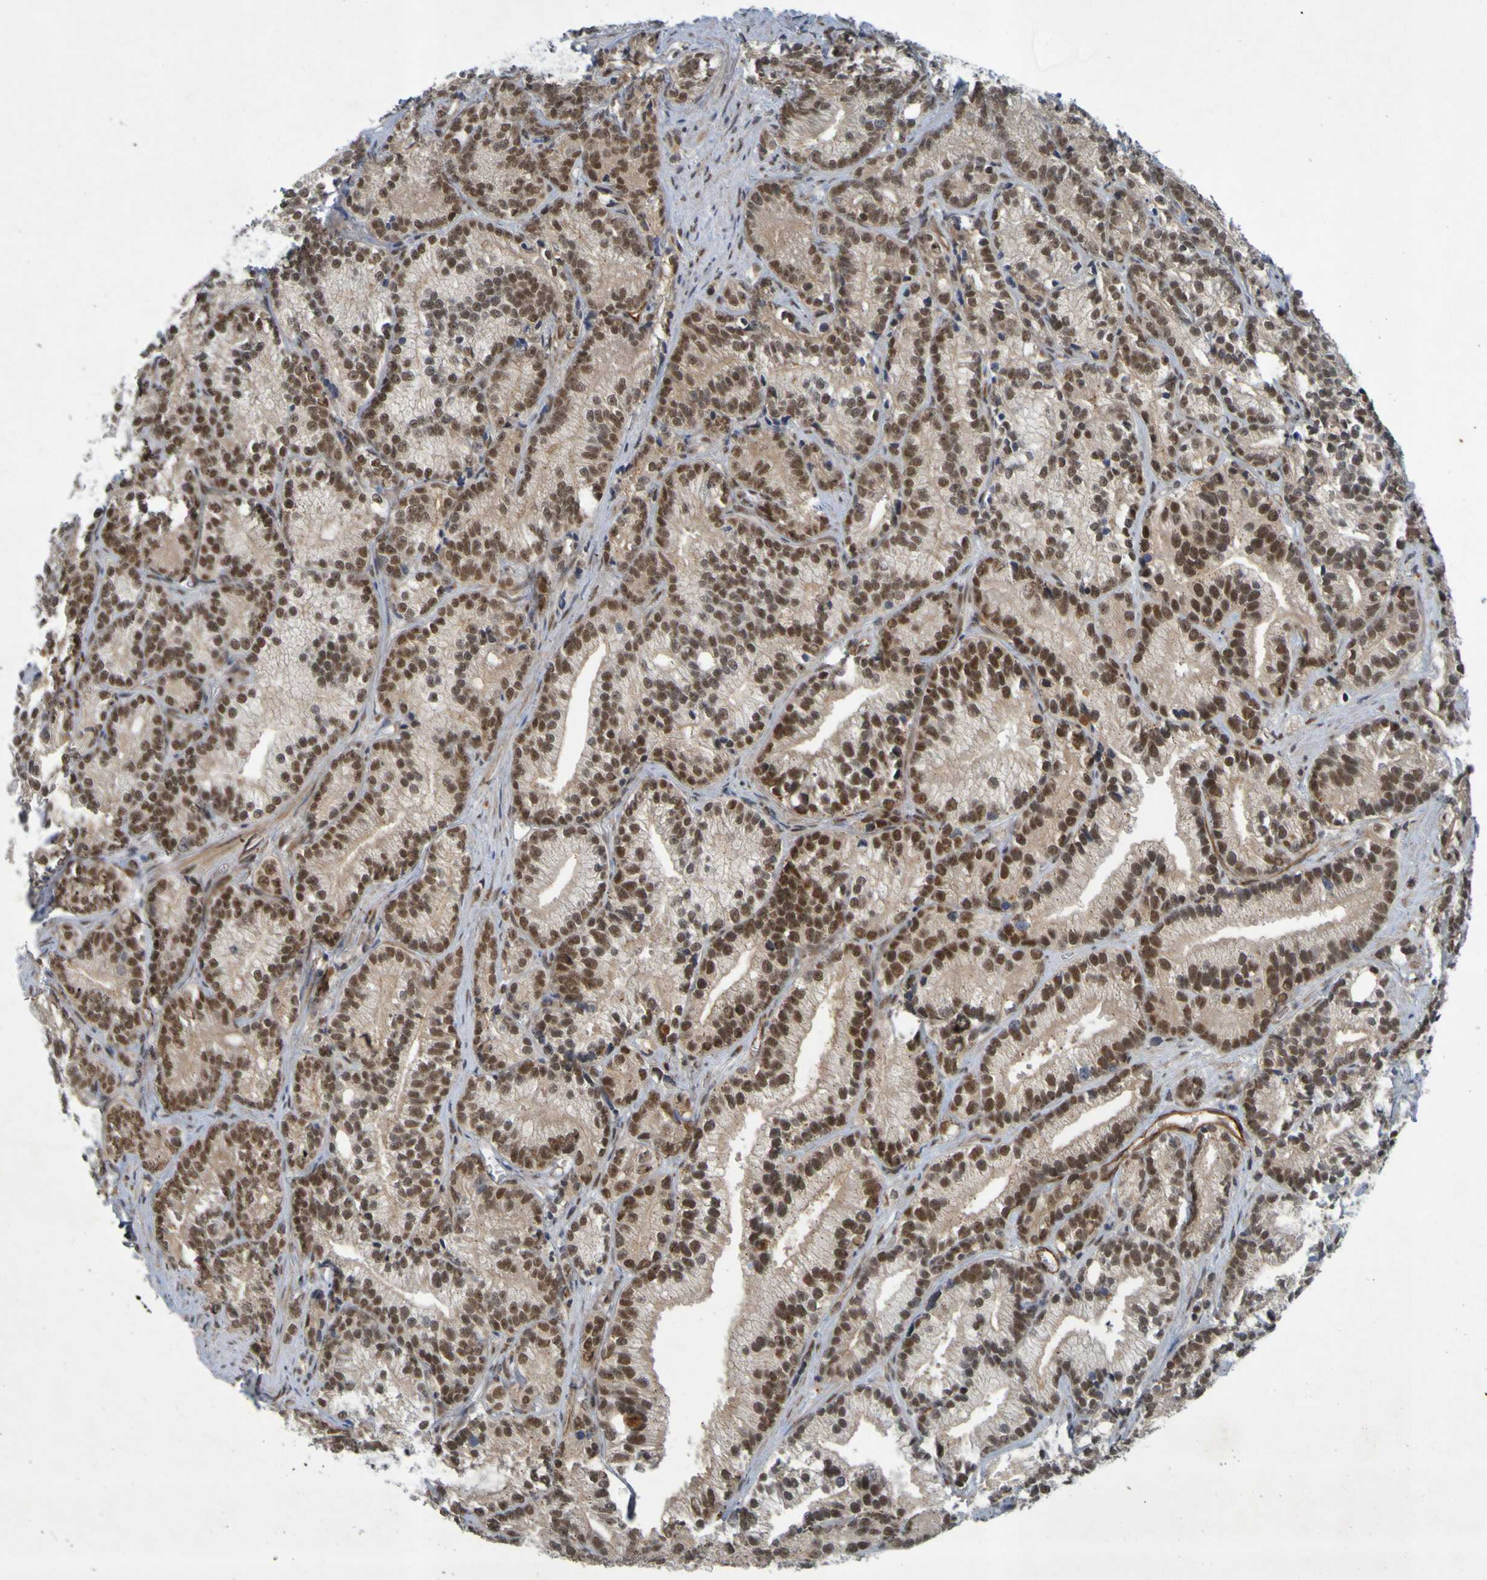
{"staining": {"intensity": "moderate", "quantity": ">75%", "location": "cytoplasmic/membranous,nuclear"}, "tissue": "prostate cancer", "cell_type": "Tumor cells", "image_type": "cancer", "snomed": [{"axis": "morphology", "description": "Adenocarcinoma, Low grade"}, {"axis": "topography", "description": "Prostate"}], "caption": "A brown stain shows moderate cytoplasmic/membranous and nuclear positivity of a protein in human prostate cancer (adenocarcinoma (low-grade)) tumor cells.", "gene": "MCPH1", "patient": {"sex": "male", "age": 89}}